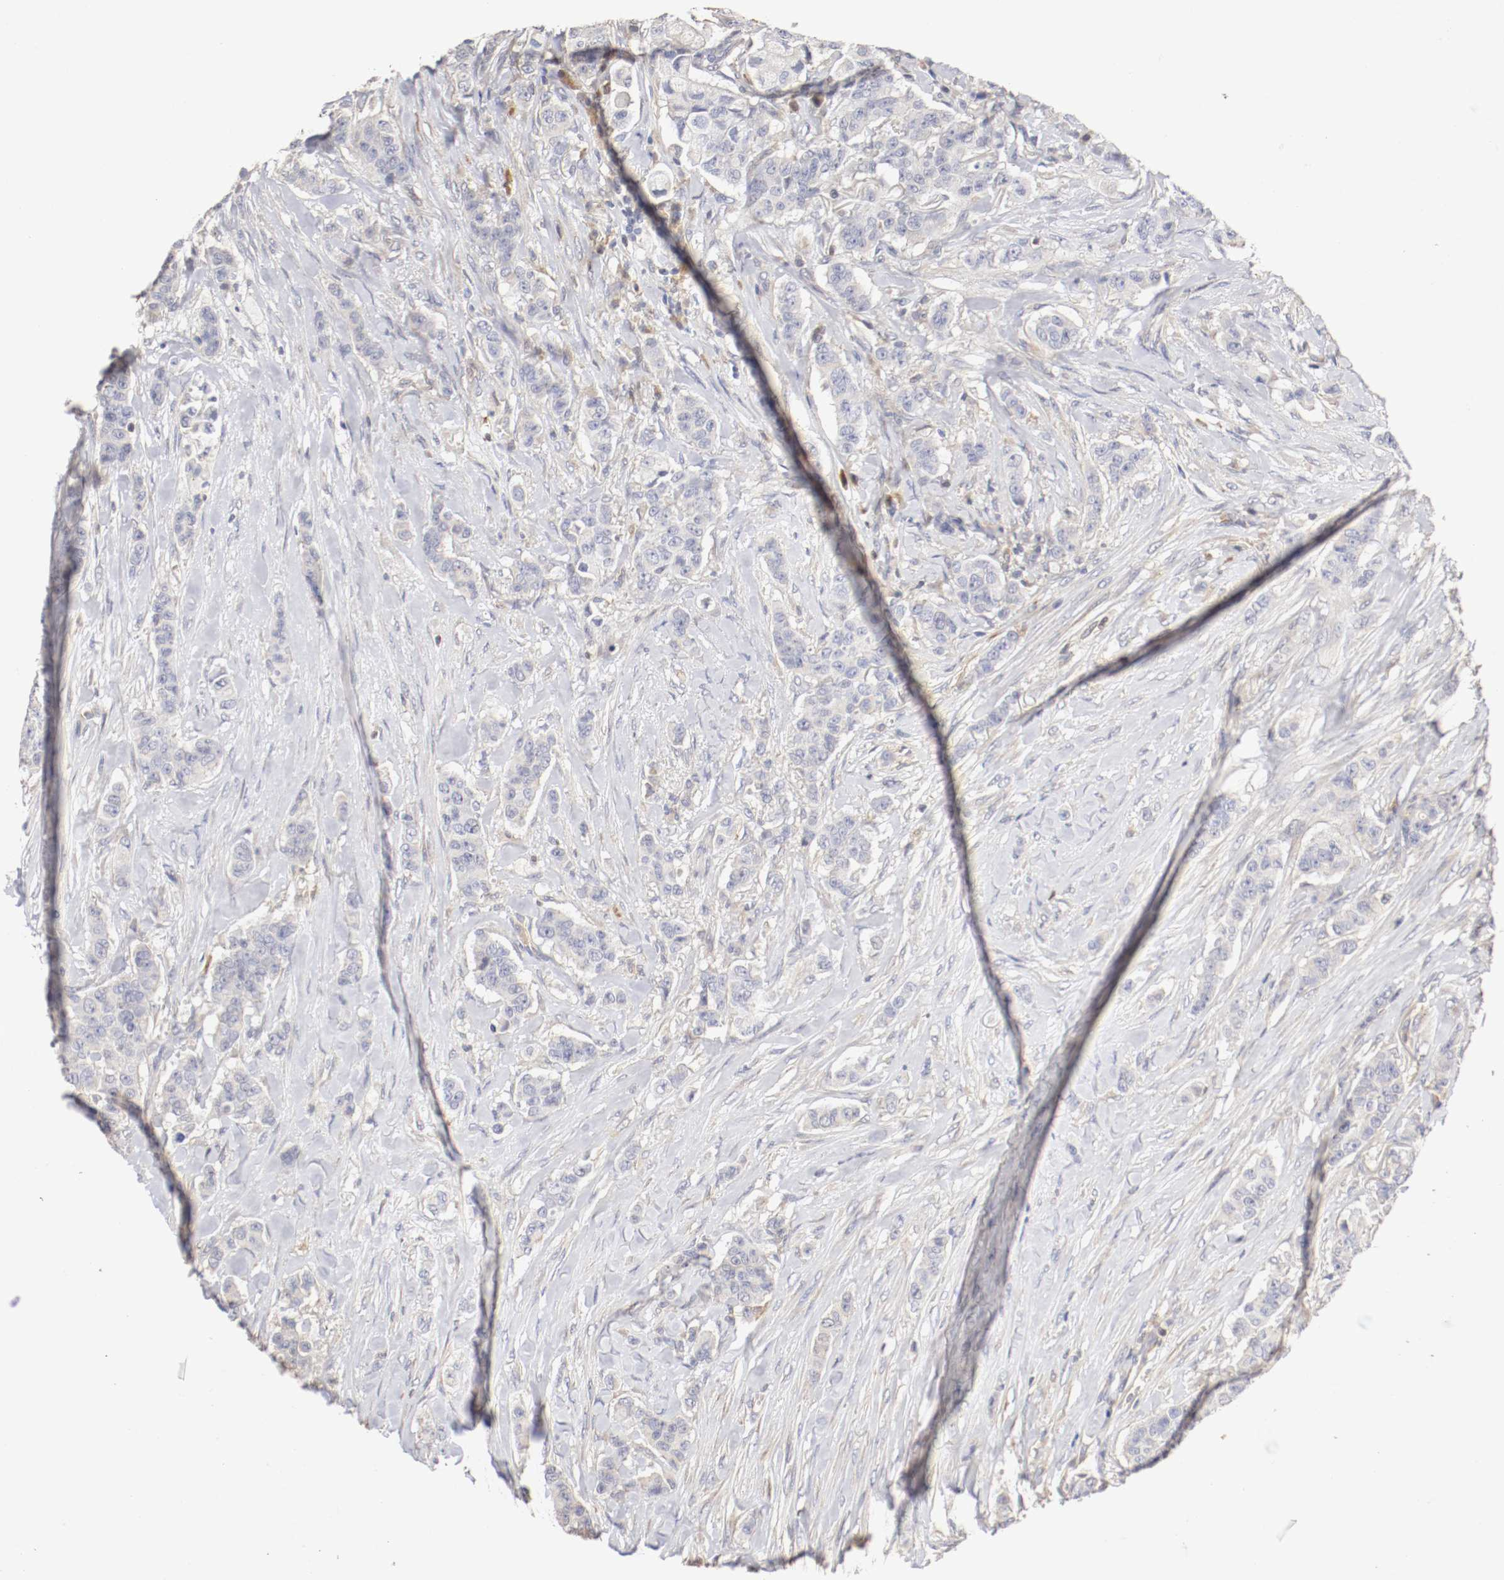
{"staining": {"intensity": "negative", "quantity": "none", "location": "none"}, "tissue": "breast cancer", "cell_type": "Tumor cells", "image_type": "cancer", "snomed": [{"axis": "morphology", "description": "Duct carcinoma"}, {"axis": "topography", "description": "Breast"}], "caption": "There is no significant positivity in tumor cells of breast intraductal carcinoma.", "gene": "CDK6", "patient": {"sex": "female", "age": 40}}